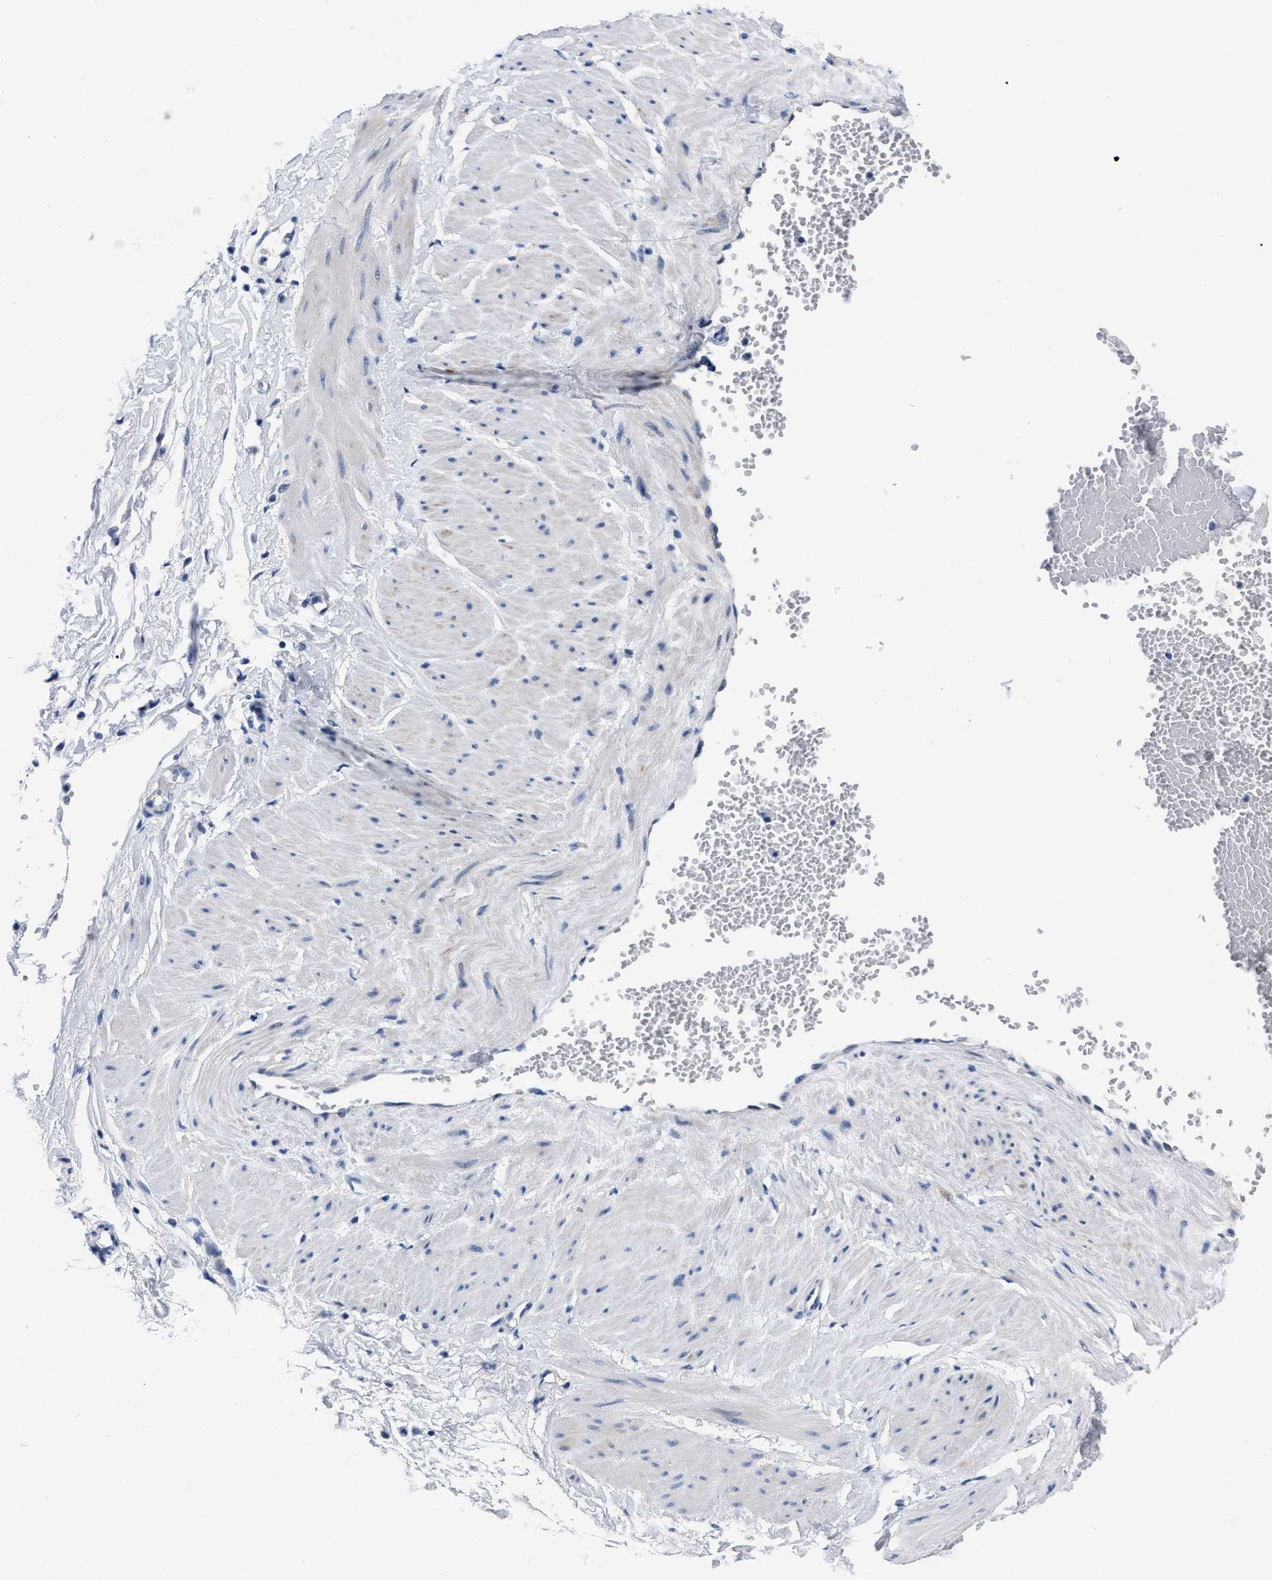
{"staining": {"intensity": "negative", "quantity": "none", "location": "none"}, "tissue": "adipose tissue", "cell_type": "Adipocytes", "image_type": "normal", "snomed": [{"axis": "morphology", "description": "Normal tissue, NOS"}, {"axis": "topography", "description": "Soft tissue"}], "caption": "Immunohistochemistry (IHC) of normal human adipose tissue reveals no expression in adipocytes.", "gene": "MOV10L1", "patient": {"sex": "male", "age": 72}}